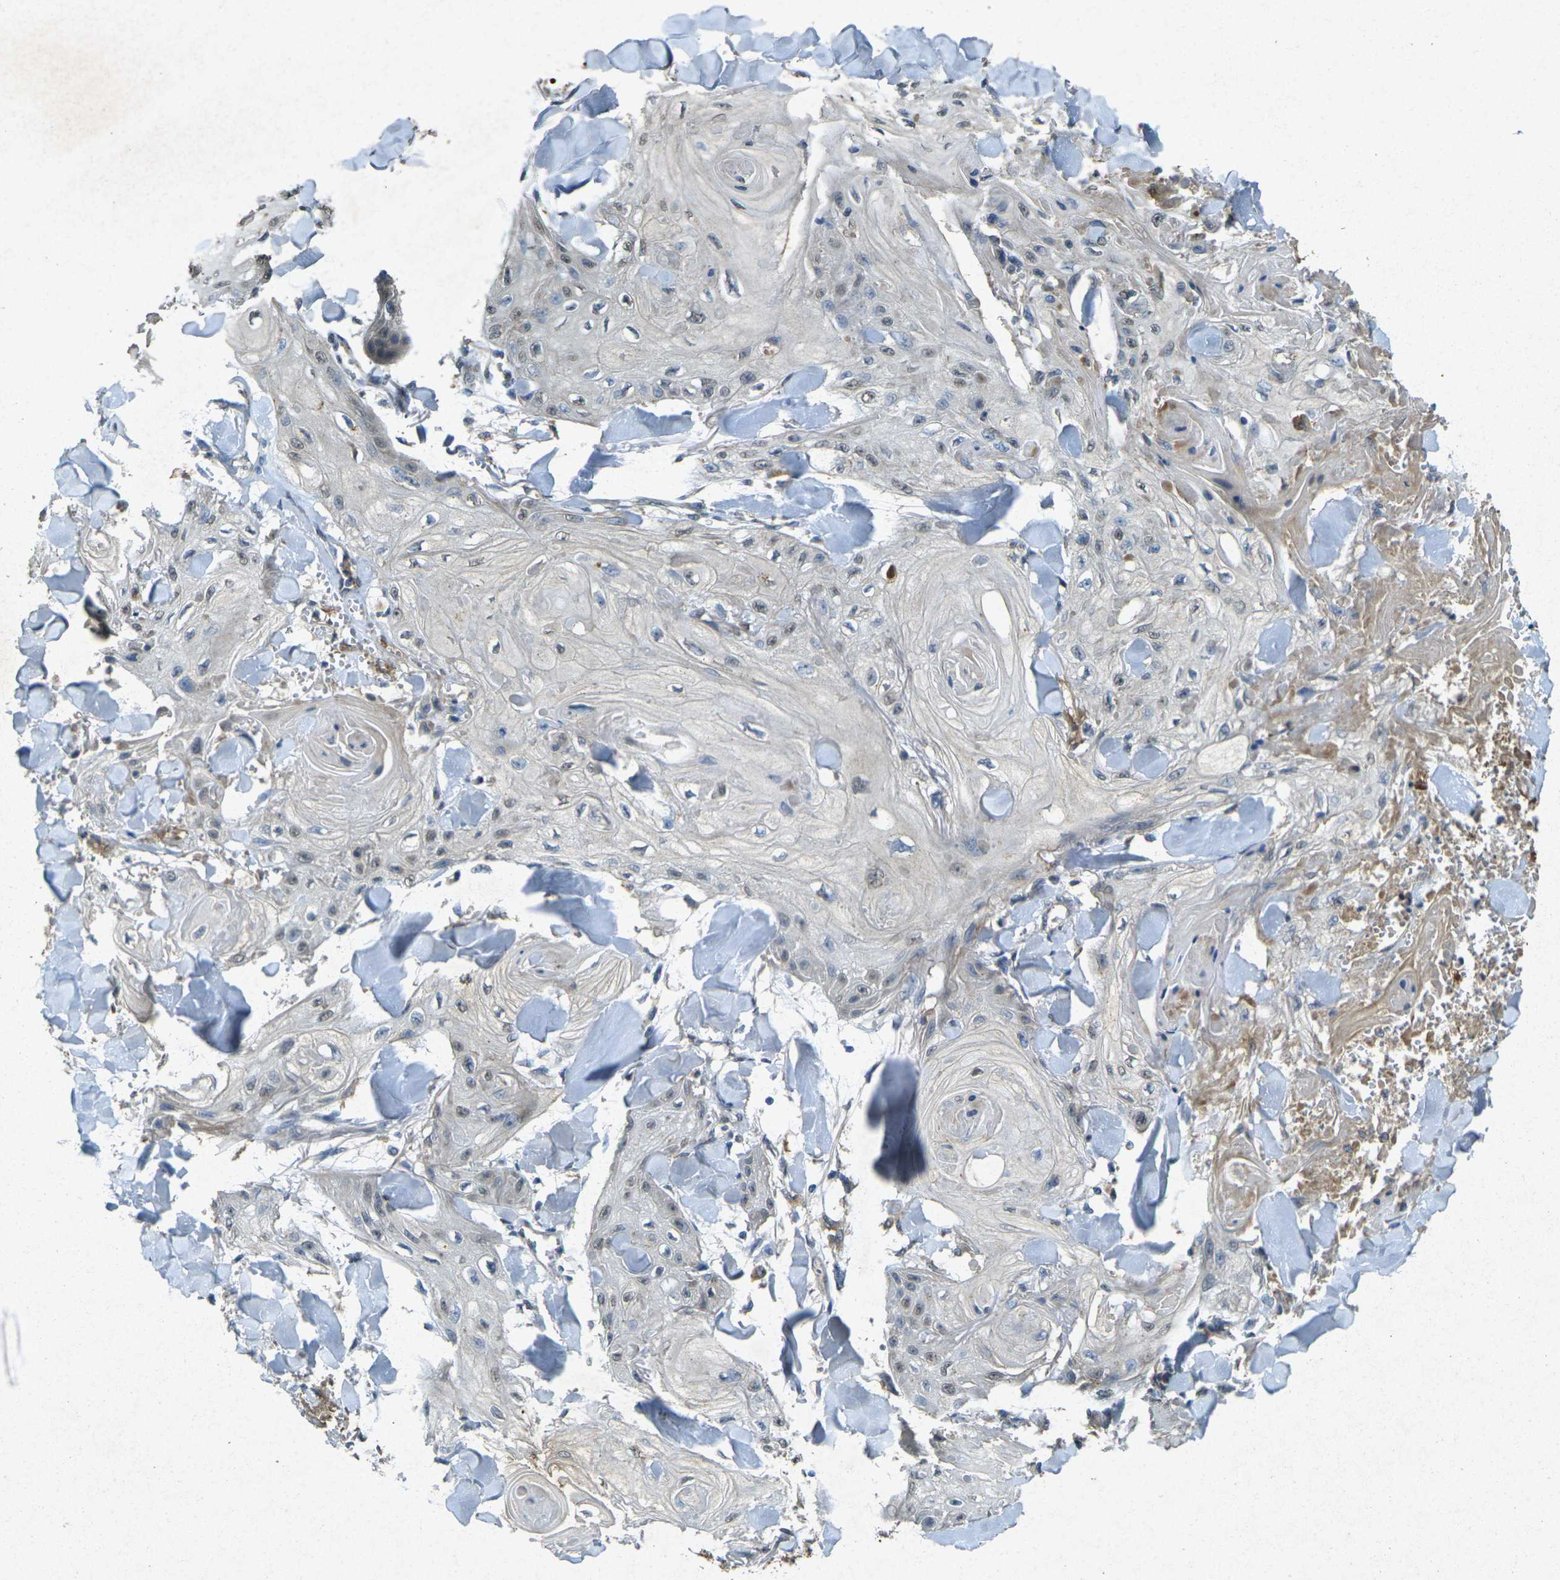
{"staining": {"intensity": "negative", "quantity": "none", "location": "none"}, "tissue": "skin cancer", "cell_type": "Tumor cells", "image_type": "cancer", "snomed": [{"axis": "morphology", "description": "Squamous cell carcinoma, NOS"}, {"axis": "topography", "description": "Skin"}], "caption": "This photomicrograph is of skin cancer stained with IHC to label a protein in brown with the nuclei are counter-stained blue. There is no positivity in tumor cells.", "gene": "RGMA", "patient": {"sex": "male", "age": 74}}